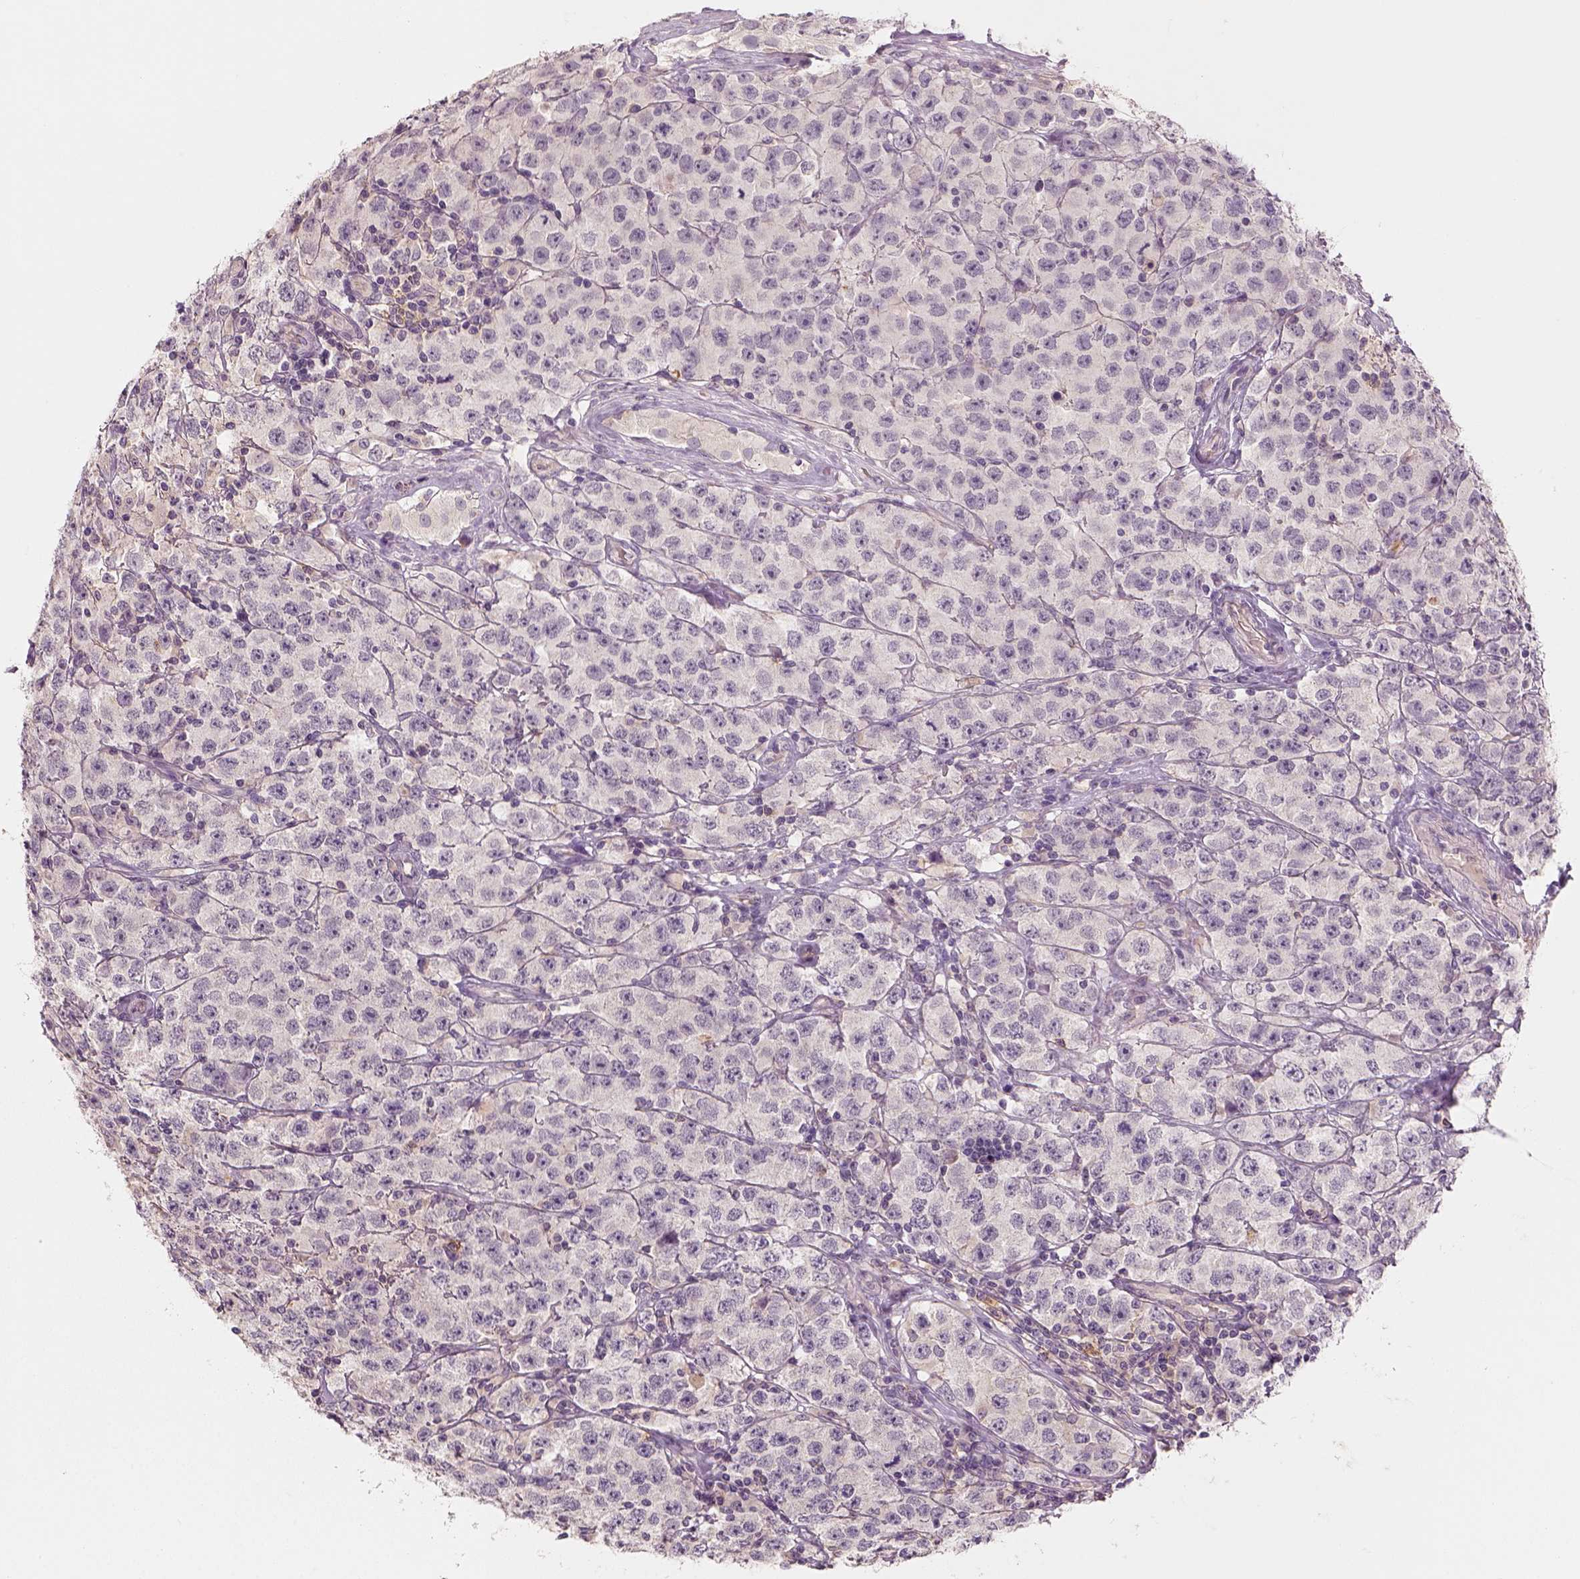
{"staining": {"intensity": "negative", "quantity": "none", "location": "none"}, "tissue": "testis cancer", "cell_type": "Tumor cells", "image_type": "cancer", "snomed": [{"axis": "morphology", "description": "Seminoma, NOS"}, {"axis": "topography", "description": "Testis"}], "caption": "A micrograph of testis seminoma stained for a protein reveals no brown staining in tumor cells. (Stains: DAB (3,3'-diaminobenzidine) immunohistochemistry (IHC) with hematoxylin counter stain, Microscopy: brightfield microscopy at high magnification).", "gene": "AQP9", "patient": {"sex": "male", "age": 52}}